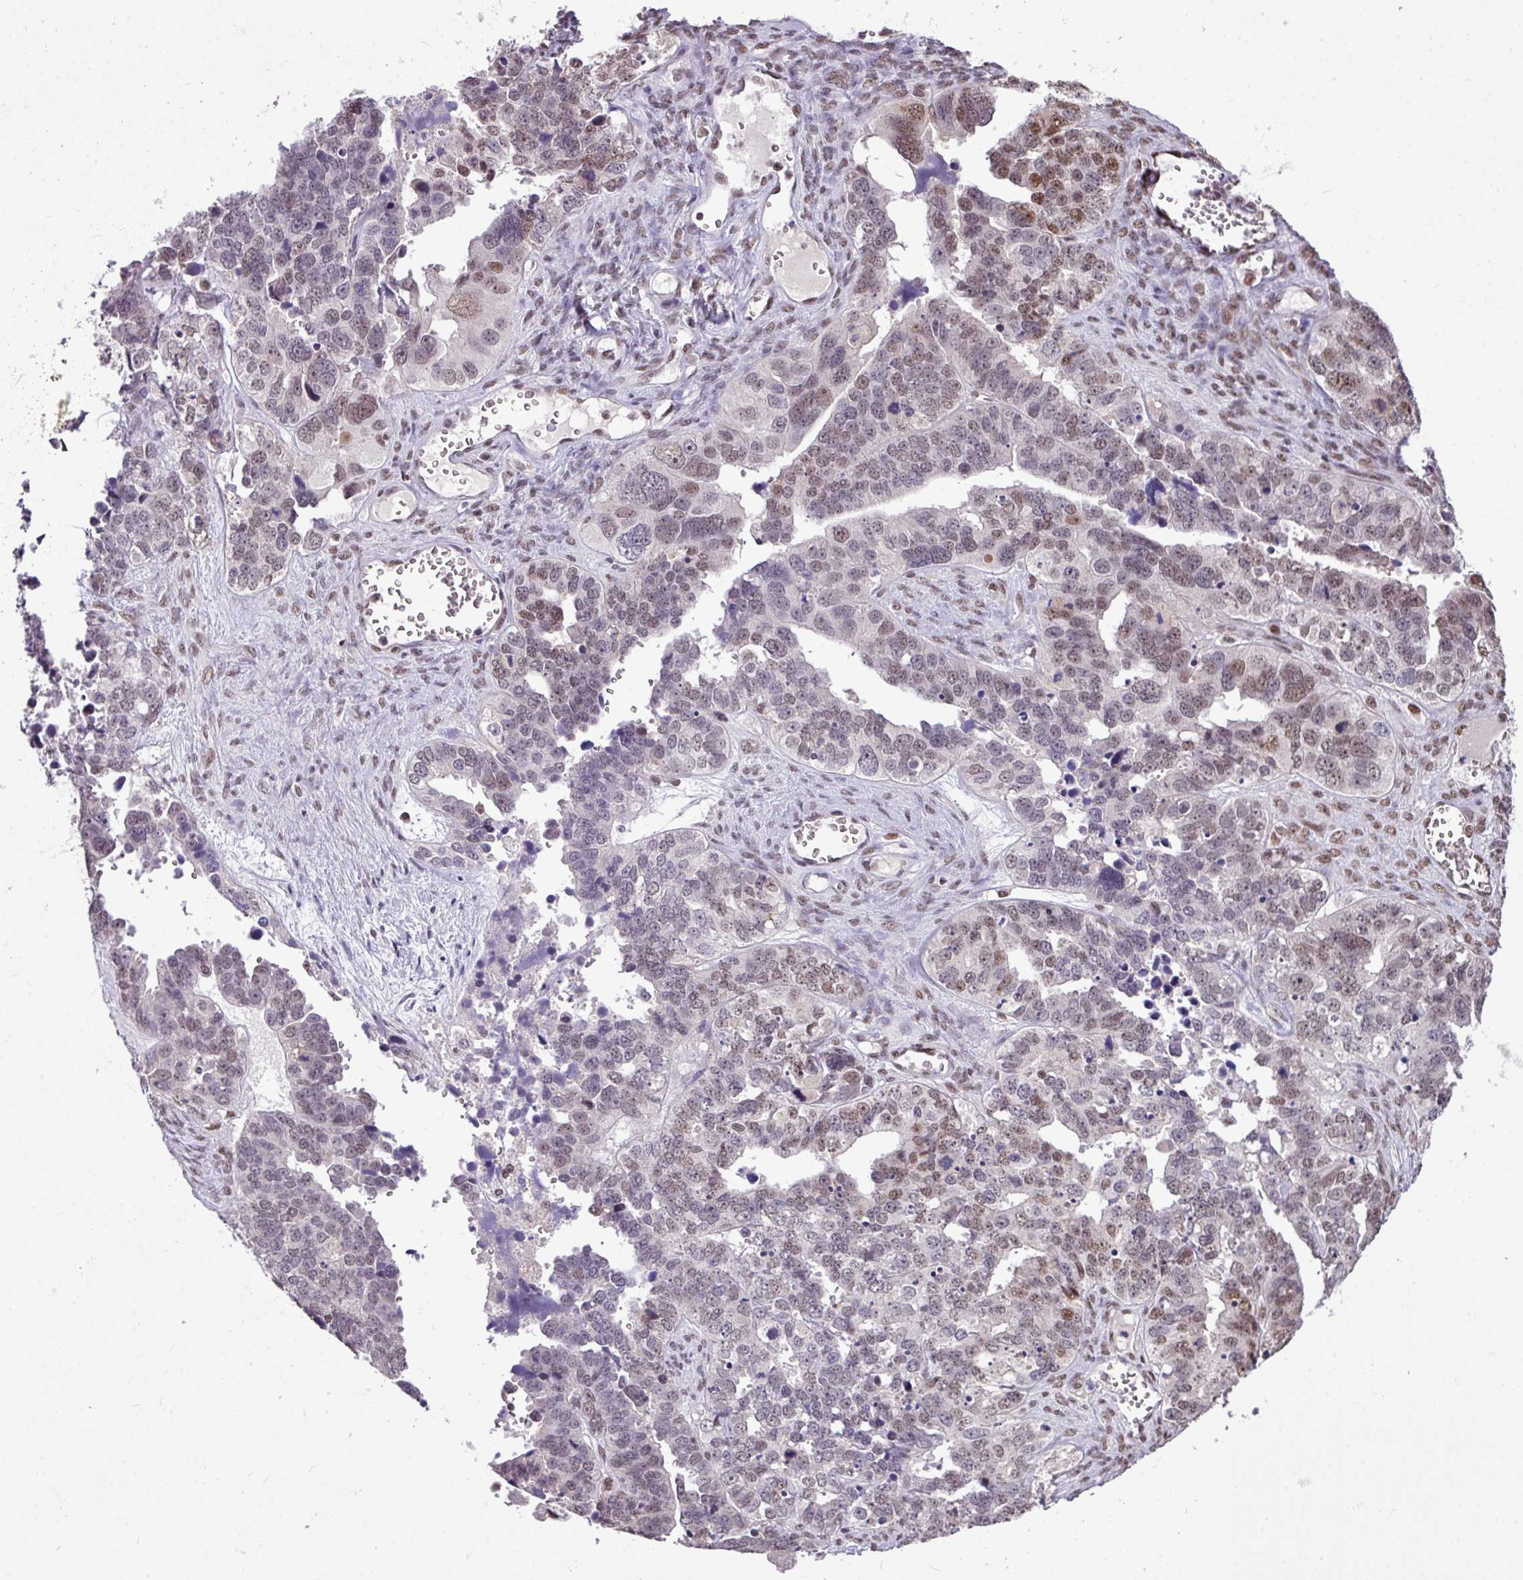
{"staining": {"intensity": "weak", "quantity": "25%-75%", "location": "nuclear"}, "tissue": "ovarian cancer", "cell_type": "Tumor cells", "image_type": "cancer", "snomed": [{"axis": "morphology", "description": "Cystadenocarcinoma, serous, NOS"}, {"axis": "topography", "description": "Ovary"}], "caption": "IHC (DAB) staining of ovarian serous cystadenocarcinoma displays weak nuclear protein expression in about 25%-75% of tumor cells. (IHC, brightfield microscopy, high magnification).", "gene": "TDG", "patient": {"sex": "female", "age": 76}}